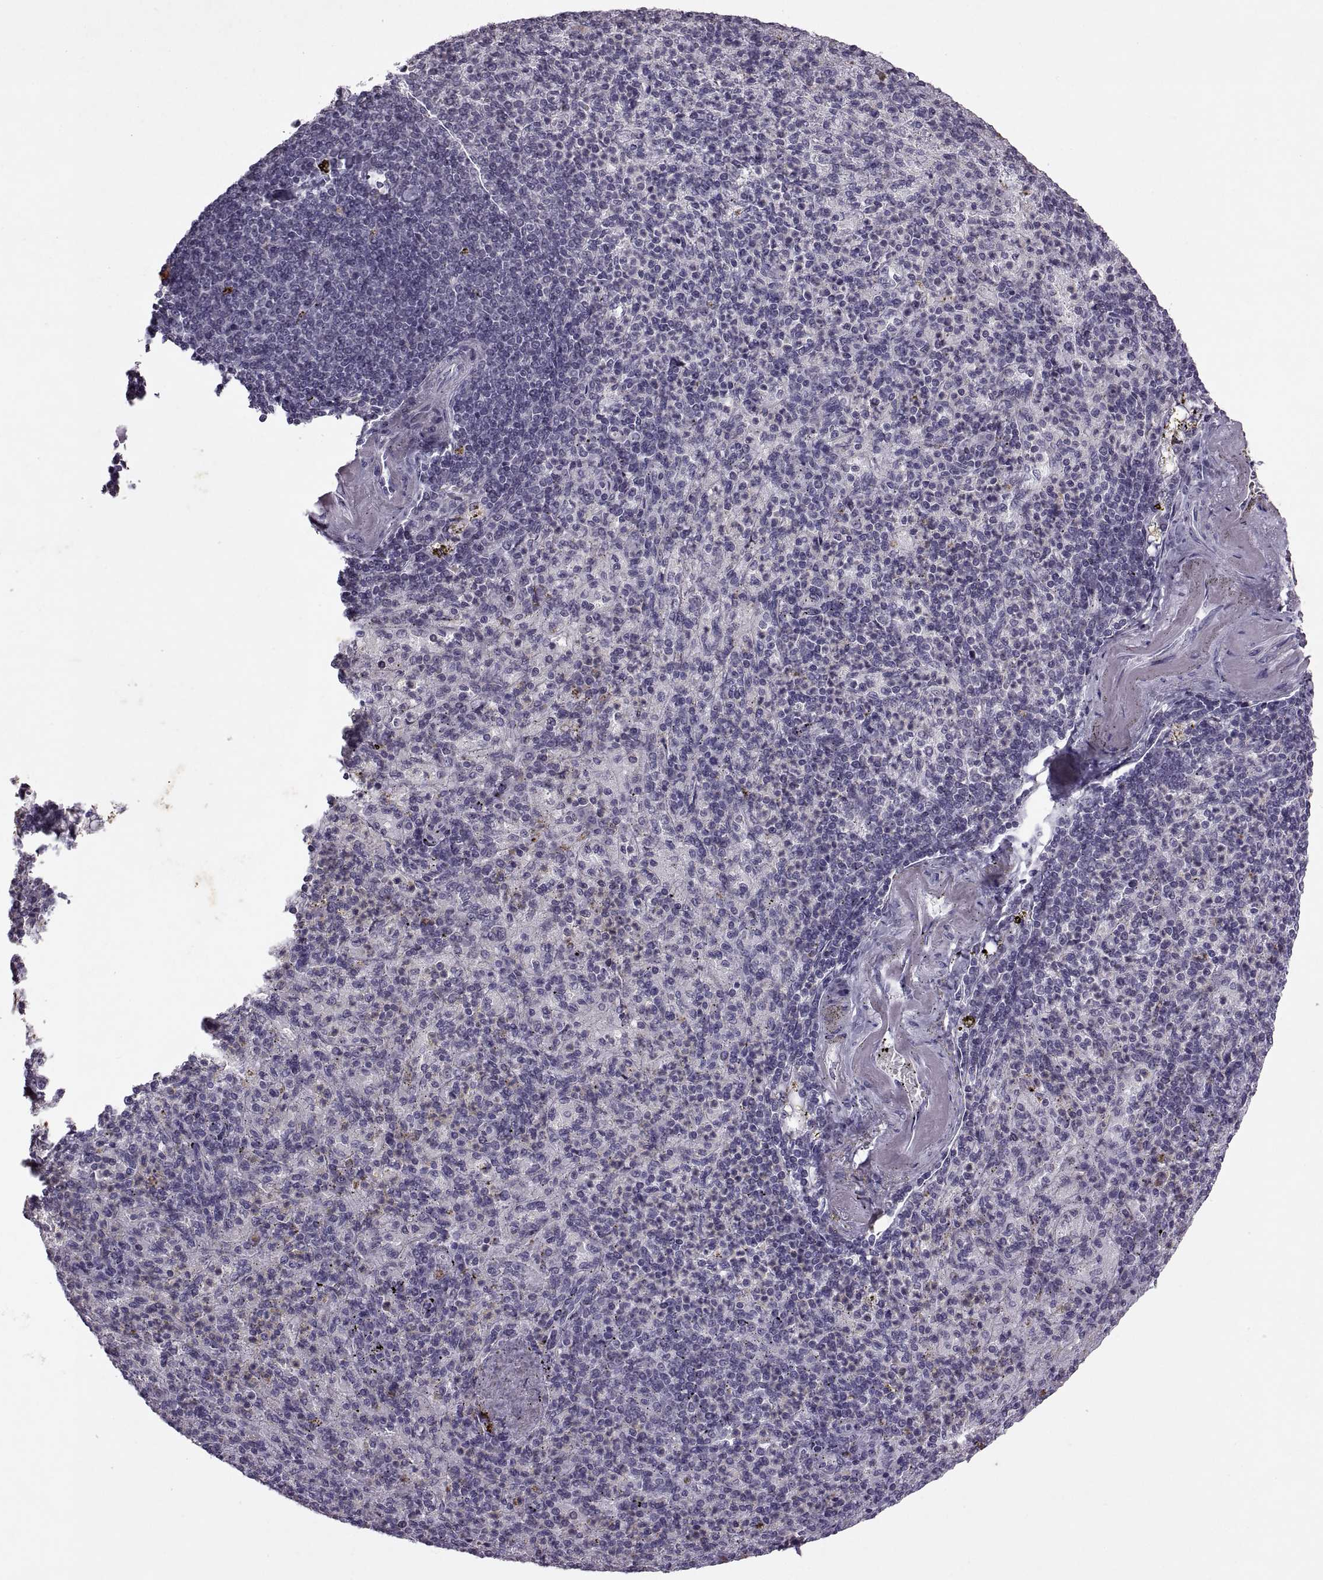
{"staining": {"intensity": "negative", "quantity": "none", "location": "none"}, "tissue": "spleen", "cell_type": "Cells in red pulp", "image_type": "normal", "snomed": [{"axis": "morphology", "description": "Normal tissue, NOS"}, {"axis": "topography", "description": "Spleen"}], "caption": "Immunohistochemical staining of normal spleen shows no significant staining in cells in red pulp.", "gene": "SINHCAF", "patient": {"sex": "female", "age": 74}}